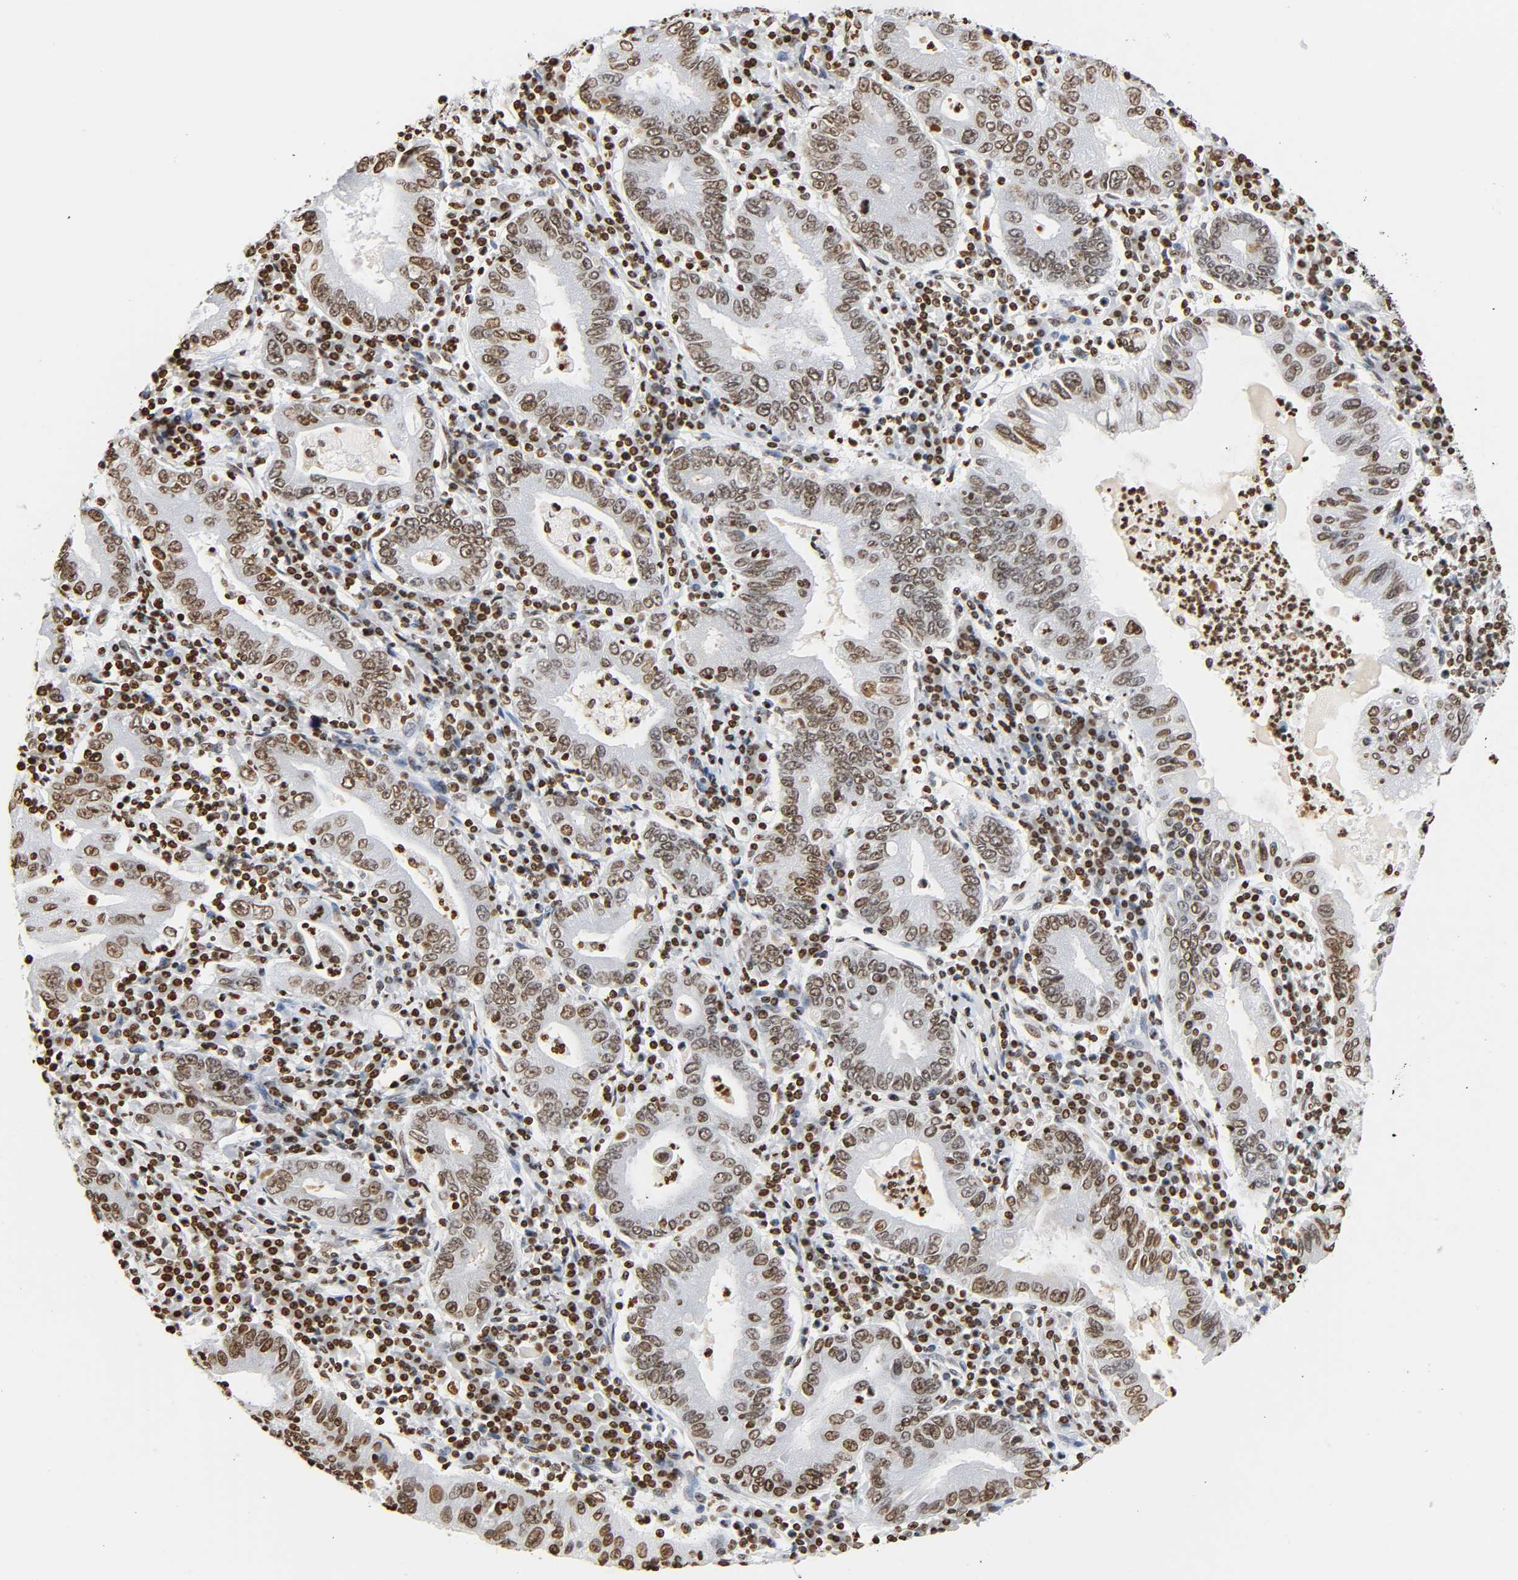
{"staining": {"intensity": "moderate", "quantity": ">75%", "location": "nuclear"}, "tissue": "stomach cancer", "cell_type": "Tumor cells", "image_type": "cancer", "snomed": [{"axis": "morphology", "description": "Normal tissue, NOS"}, {"axis": "morphology", "description": "Adenocarcinoma, NOS"}, {"axis": "topography", "description": "Esophagus"}, {"axis": "topography", "description": "Stomach, upper"}, {"axis": "topography", "description": "Peripheral nerve tissue"}], "caption": "Immunohistochemical staining of stomach cancer (adenocarcinoma) exhibits moderate nuclear protein positivity in about >75% of tumor cells.", "gene": "HOXA6", "patient": {"sex": "male", "age": 62}}